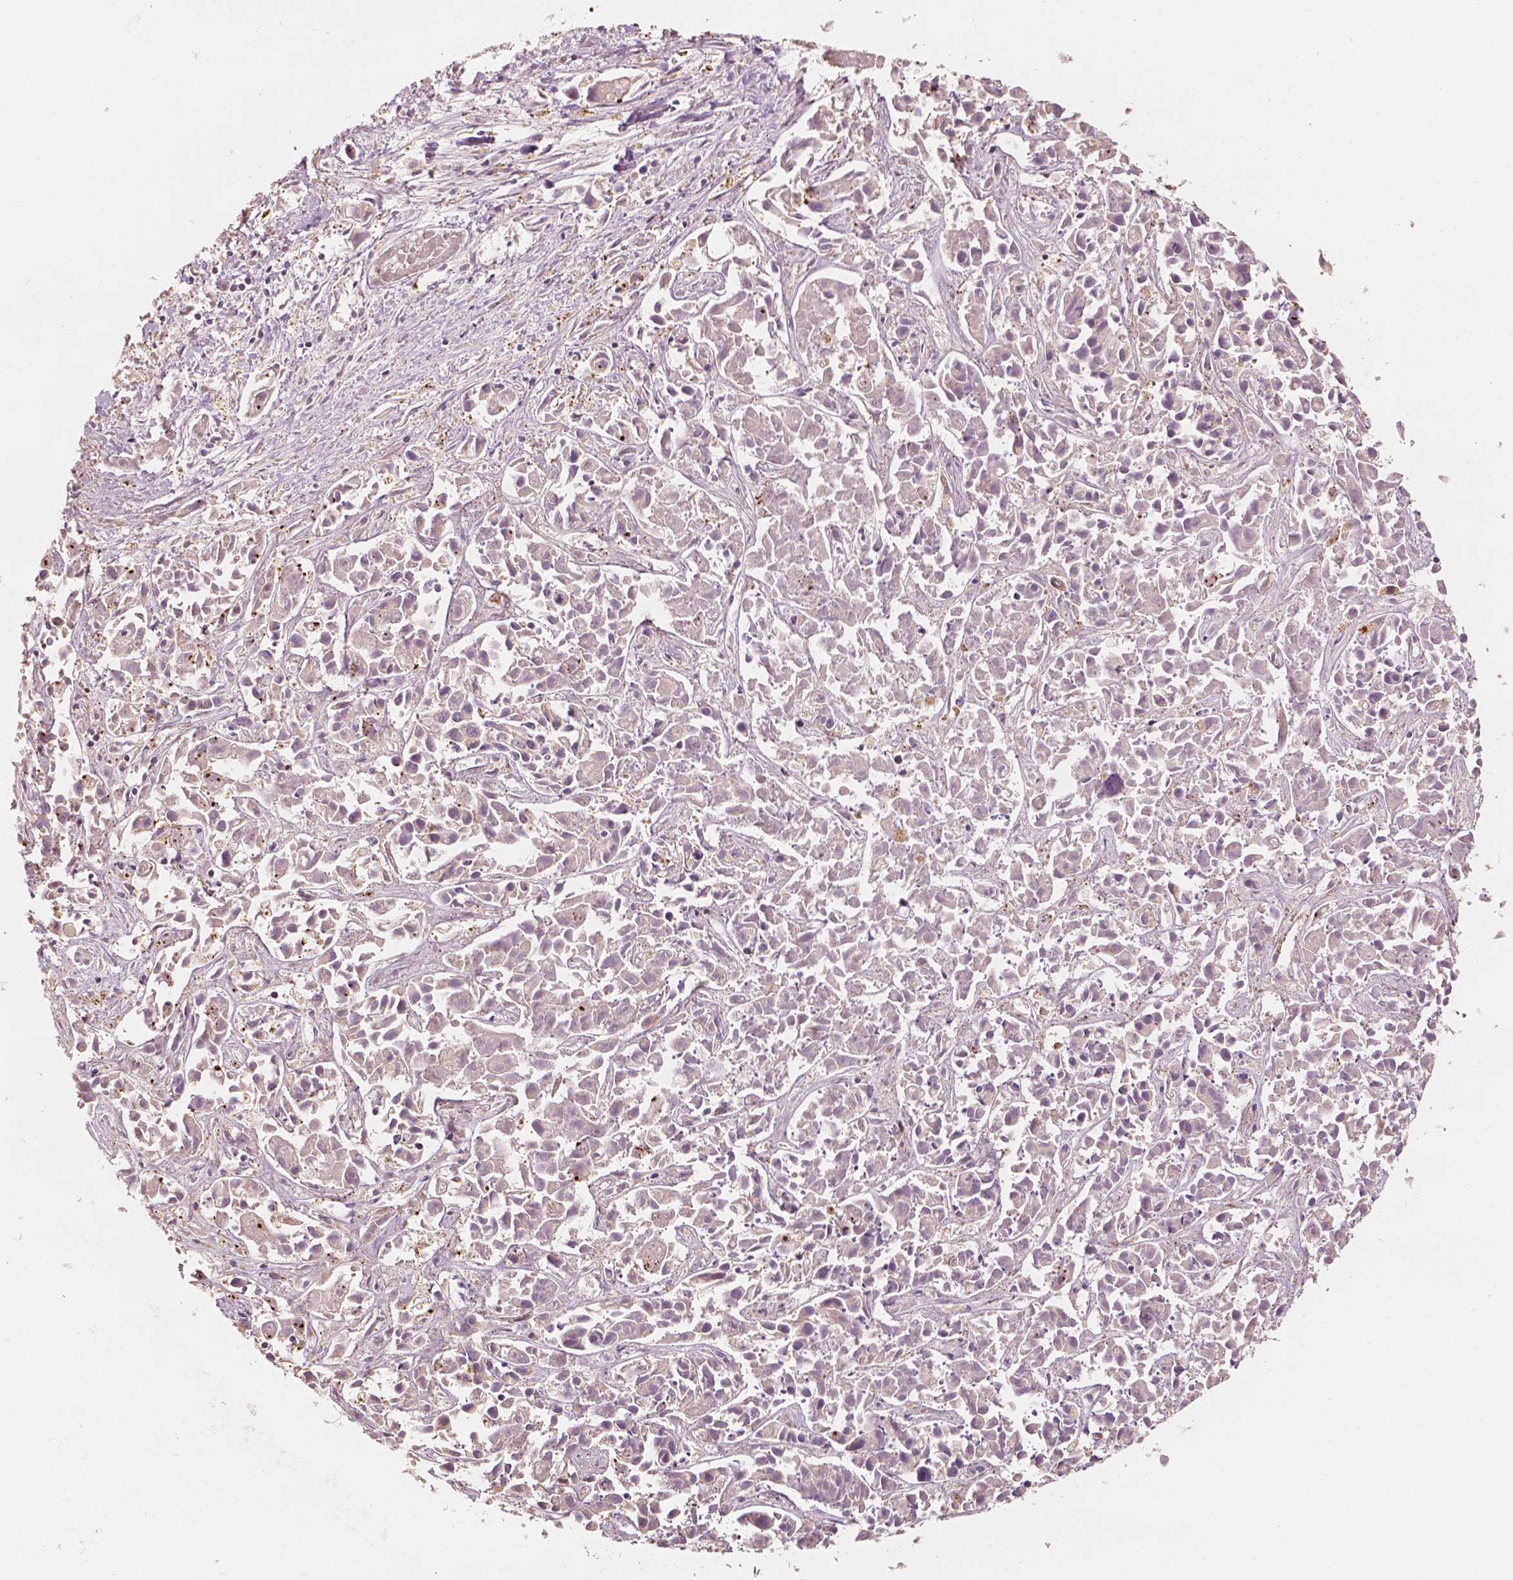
{"staining": {"intensity": "weak", "quantity": "<25%", "location": "cytoplasmic/membranous"}, "tissue": "liver cancer", "cell_type": "Tumor cells", "image_type": "cancer", "snomed": [{"axis": "morphology", "description": "Cholangiocarcinoma"}, {"axis": "topography", "description": "Liver"}], "caption": "Human liver cancer stained for a protein using IHC shows no positivity in tumor cells.", "gene": "TBC1D17", "patient": {"sex": "female", "age": 81}}